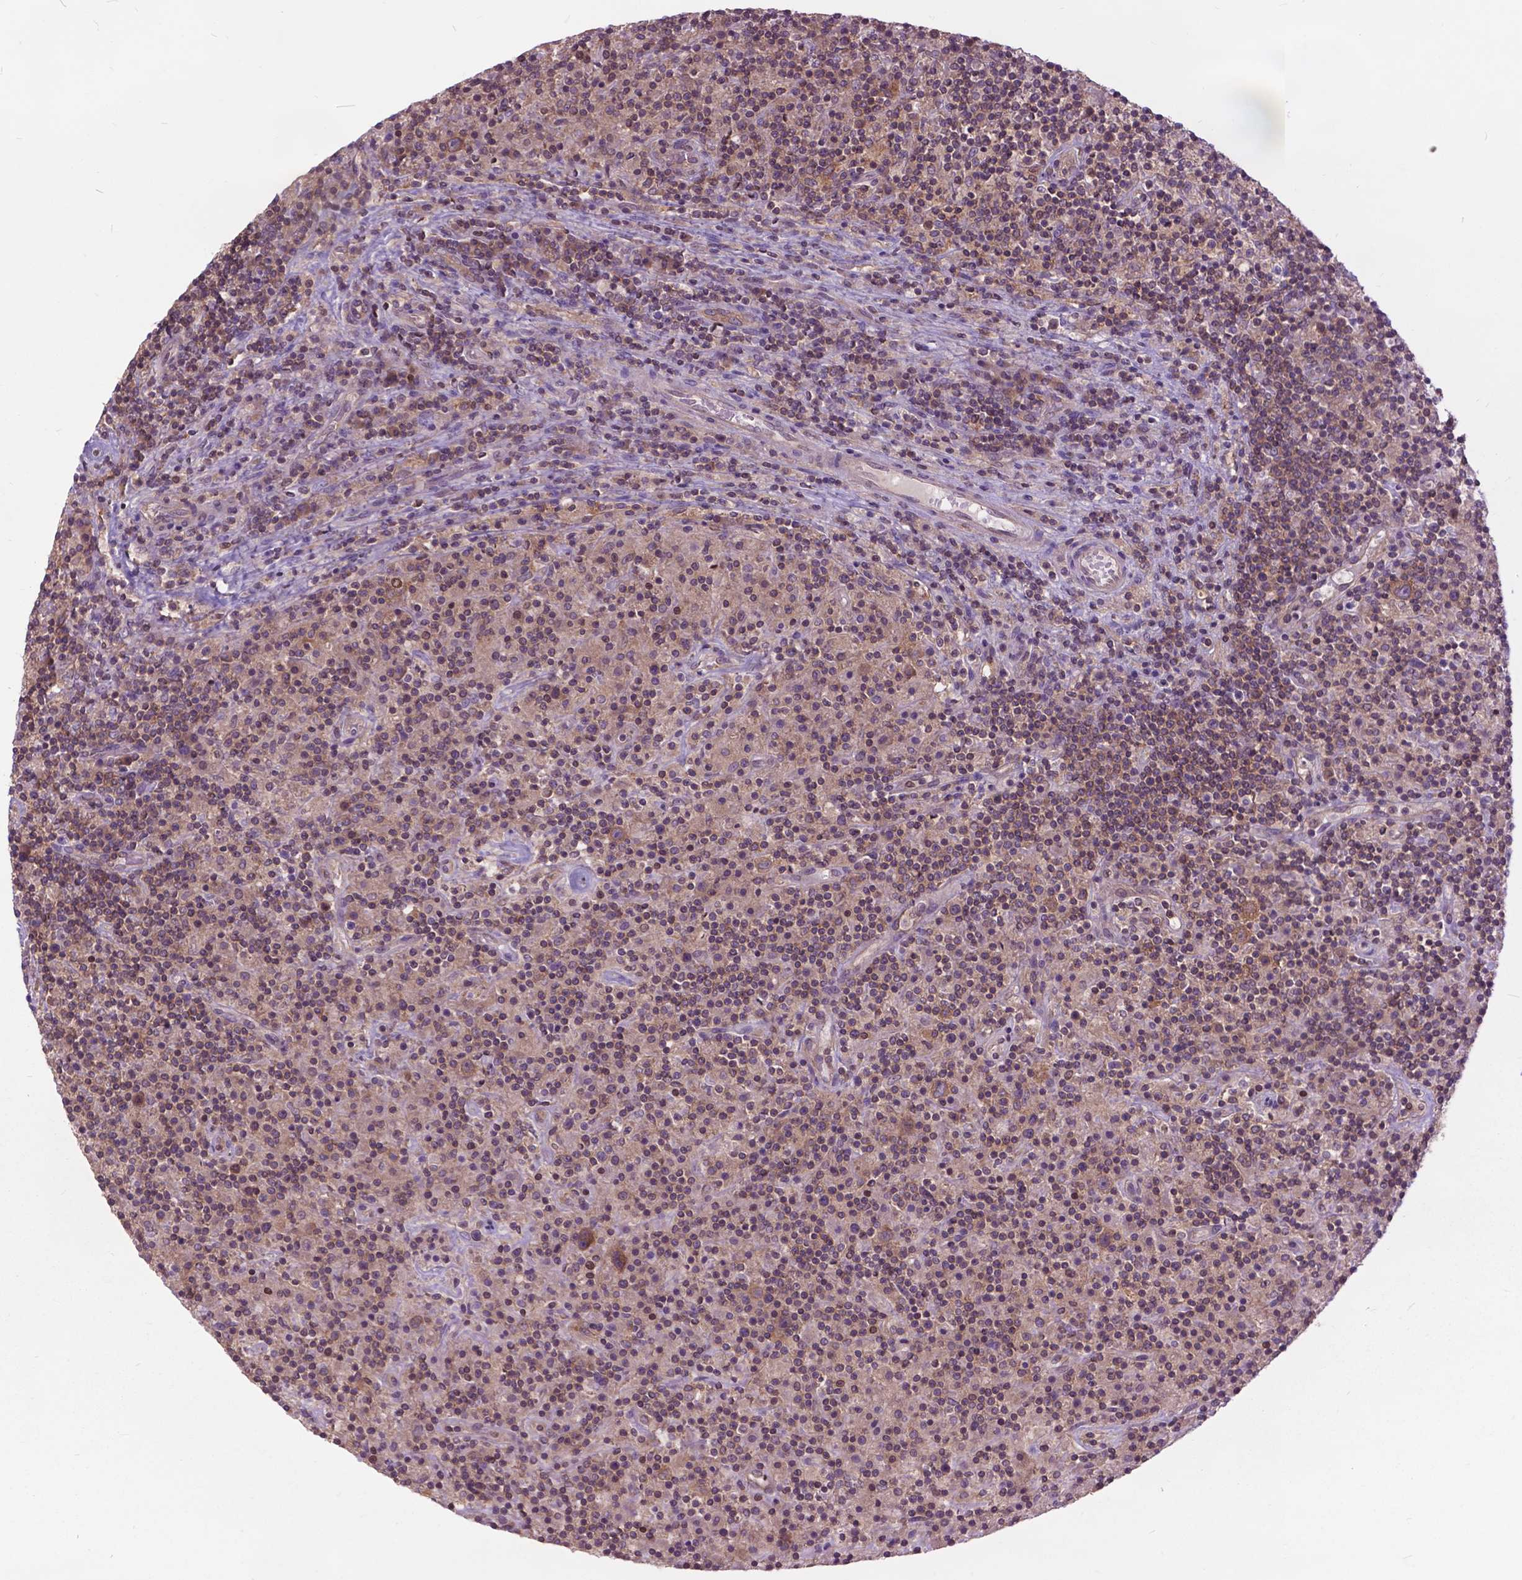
{"staining": {"intensity": "moderate", "quantity": ">75%", "location": "cytoplasmic/membranous"}, "tissue": "lymphoma", "cell_type": "Tumor cells", "image_type": "cancer", "snomed": [{"axis": "morphology", "description": "Hodgkin's disease, NOS"}, {"axis": "topography", "description": "Lymph node"}], "caption": "Immunohistochemical staining of lymphoma shows medium levels of moderate cytoplasmic/membranous protein positivity in approximately >75% of tumor cells. Nuclei are stained in blue.", "gene": "ARAF", "patient": {"sex": "male", "age": 70}}